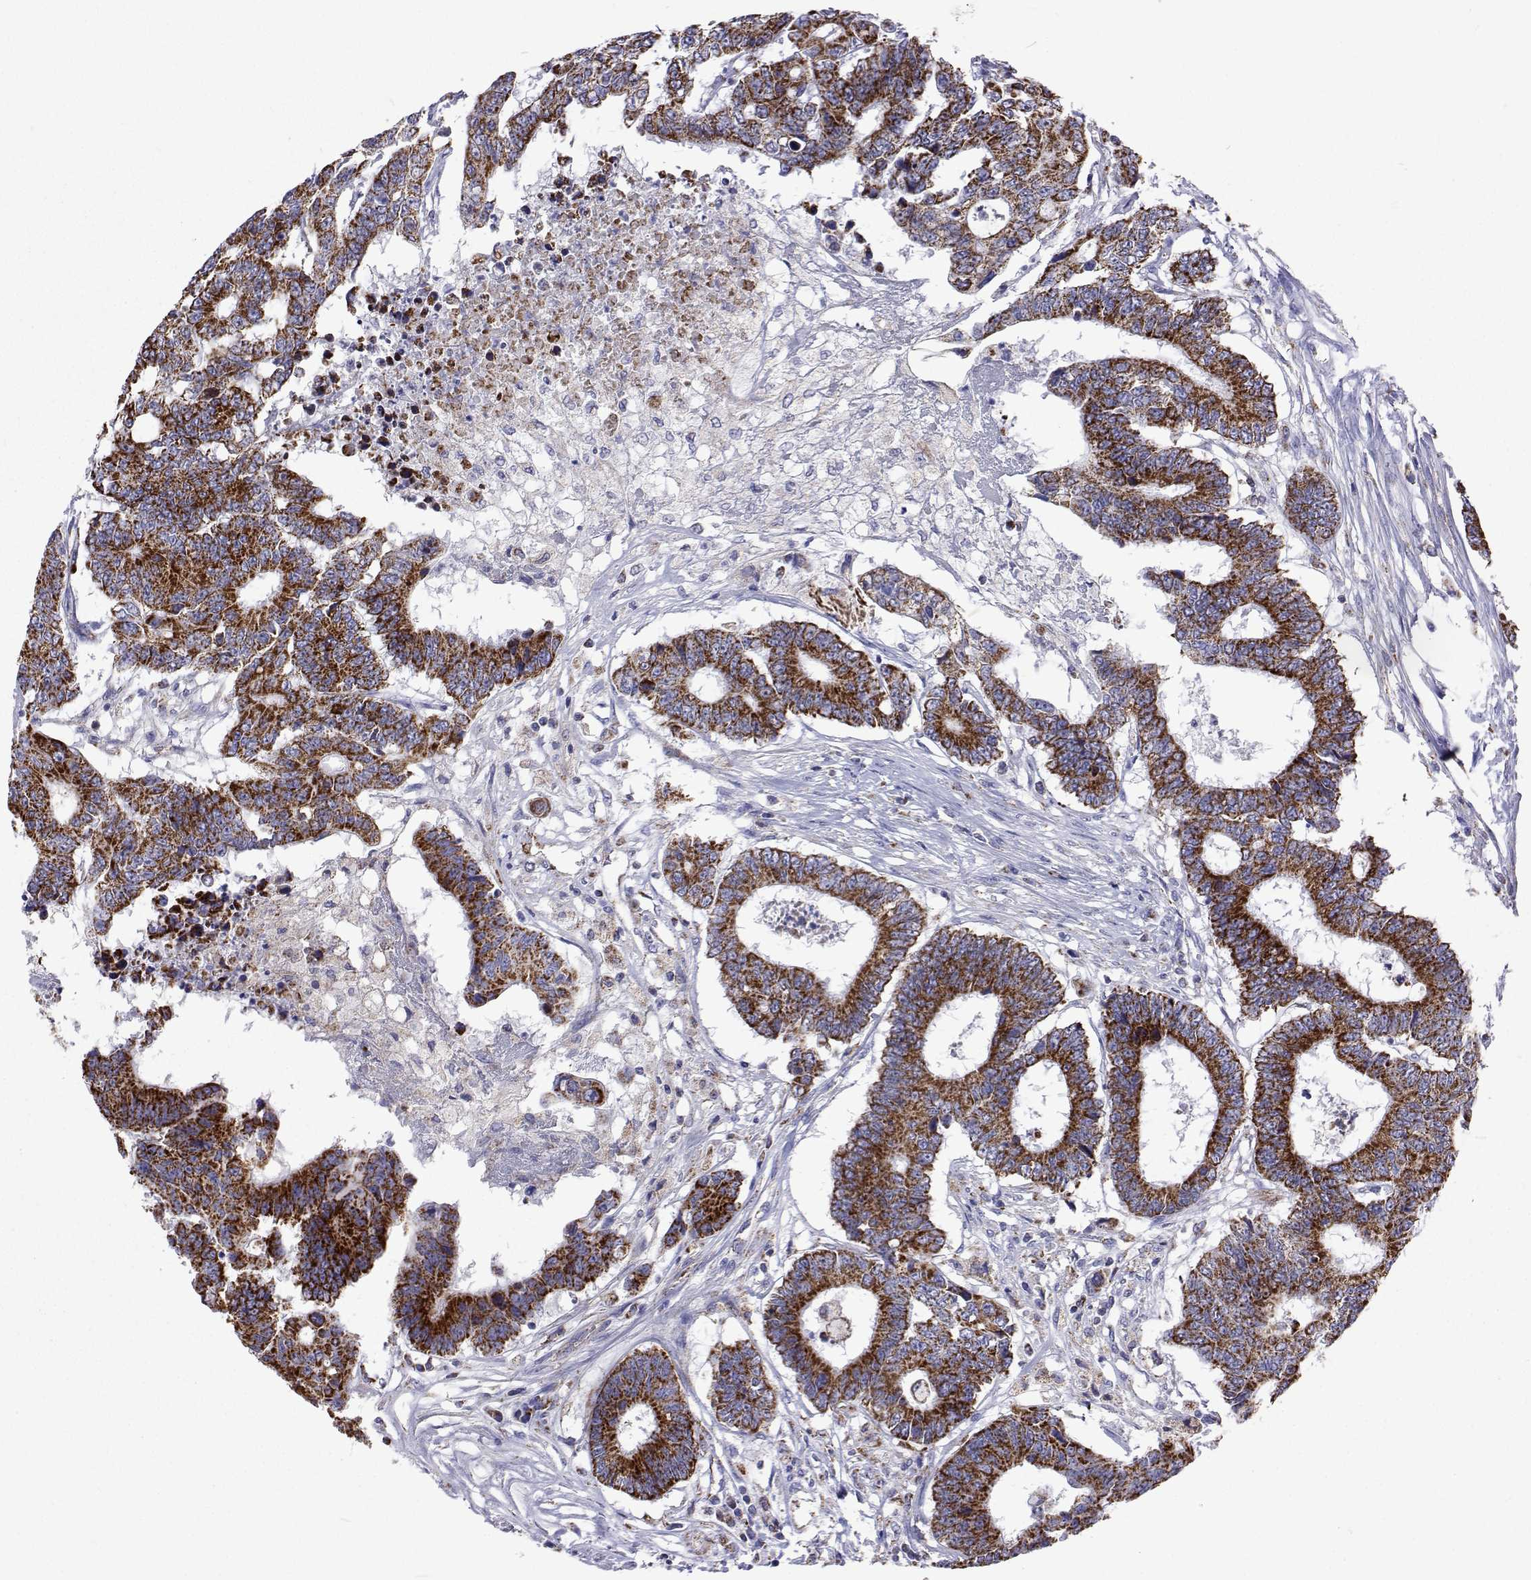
{"staining": {"intensity": "strong", "quantity": ">75%", "location": "cytoplasmic/membranous"}, "tissue": "colorectal cancer", "cell_type": "Tumor cells", "image_type": "cancer", "snomed": [{"axis": "morphology", "description": "Adenocarcinoma, NOS"}, {"axis": "topography", "description": "Colon"}], "caption": "A photomicrograph showing strong cytoplasmic/membranous positivity in approximately >75% of tumor cells in colorectal cancer (adenocarcinoma), as visualized by brown immunohistochemical staining.", "gene": "MCCC2", "patient": {"sex": "female", "age": 48}}